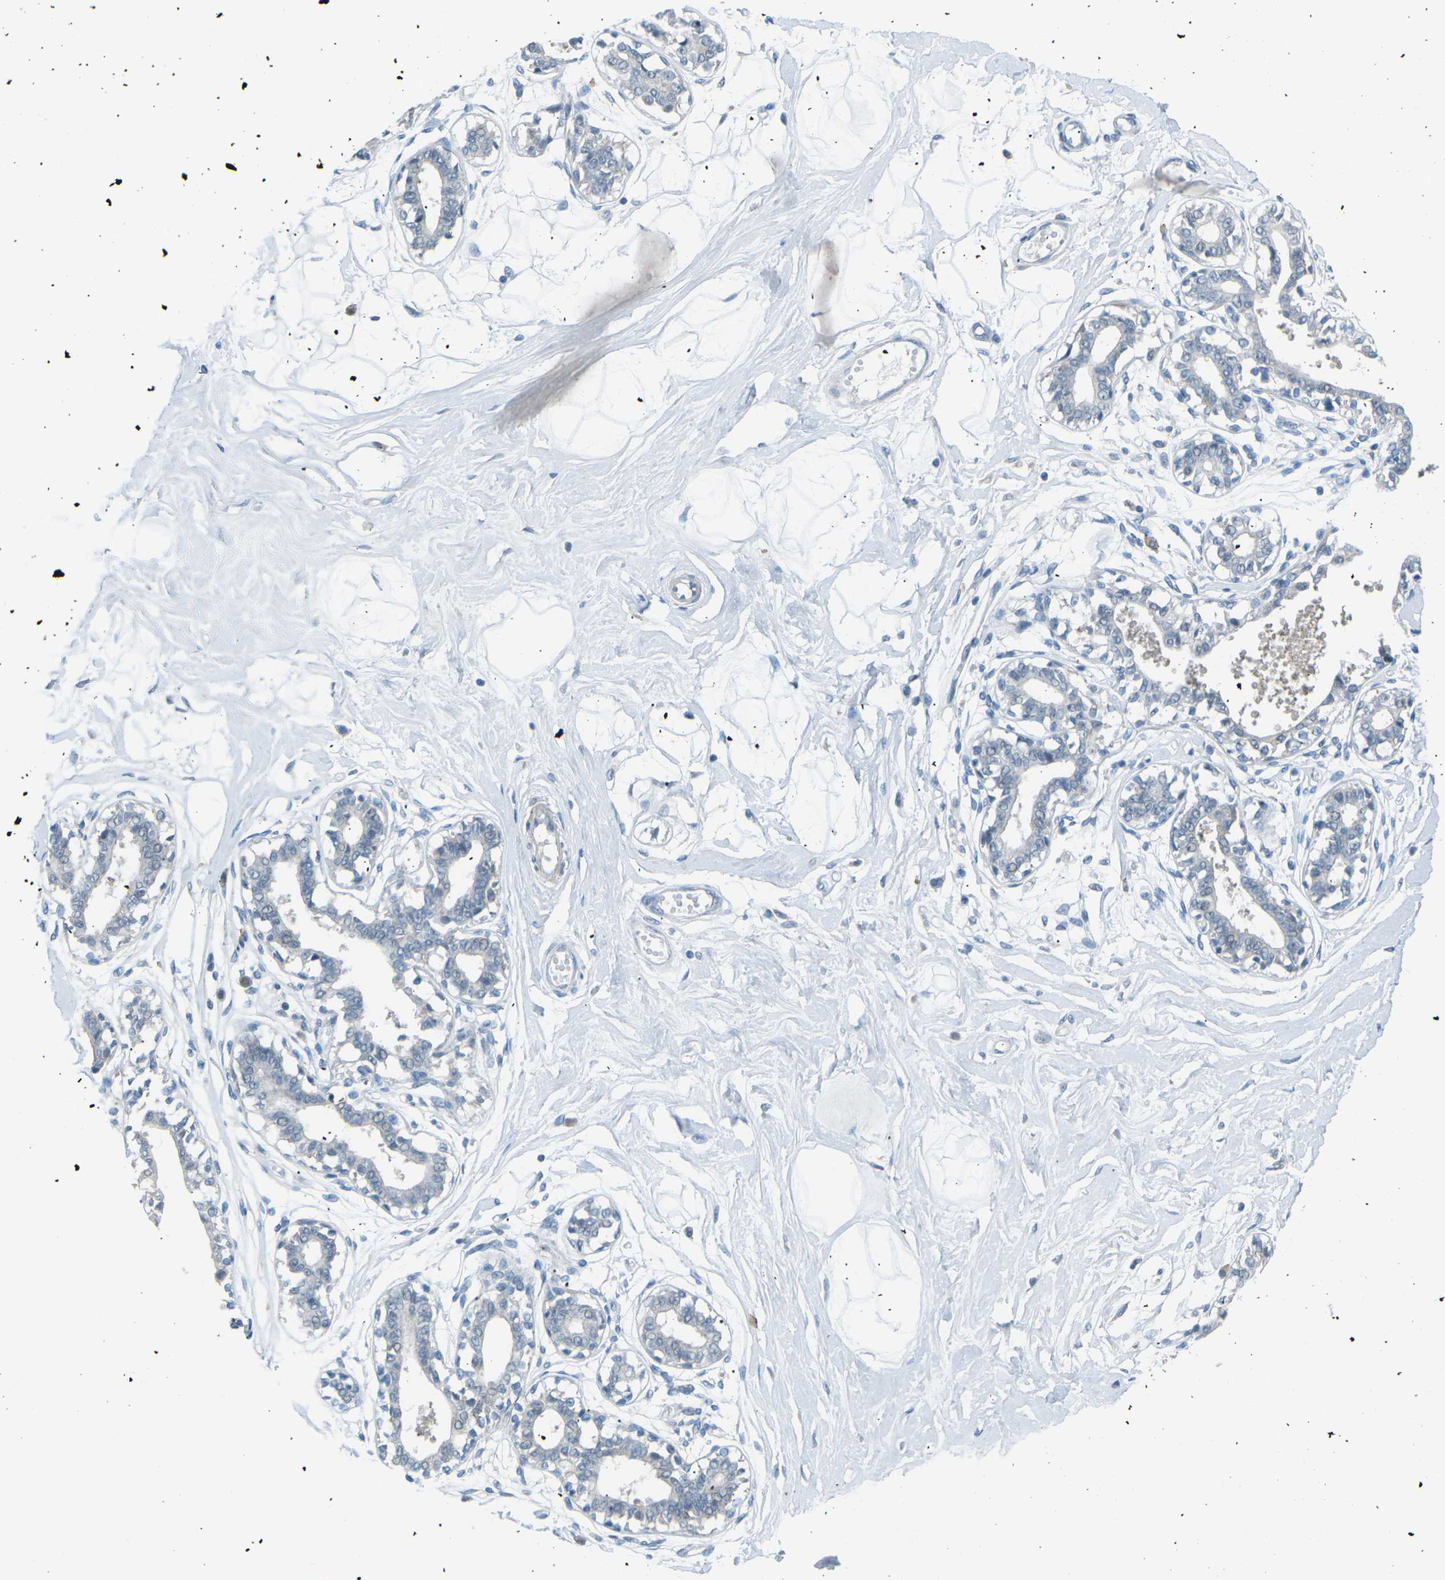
{"staining": {"intensity": "negative", "quantity": "none", "location": "none"}, "tissue": "breast", "cell_type": "Adipocytes", "image_type": "normal", "snomed": [{"axis": "morphology", "description": "Normal tissue, NOS"}, {"axis": "topography", "description": "Breast"}], "caption": "Immunohistochemistry photomicrograph of unremarkable breast stained for a protein (brown), which exhibits no staining in adipocytes. Brightfield microscopy of IHC stained with DAB (3,3'-diaminobenzidine) (brown) and hematoxylin (blue), captured at high magnification.", "gene": "PRKCA", "patient": {"sex": "female", "age": 45}}